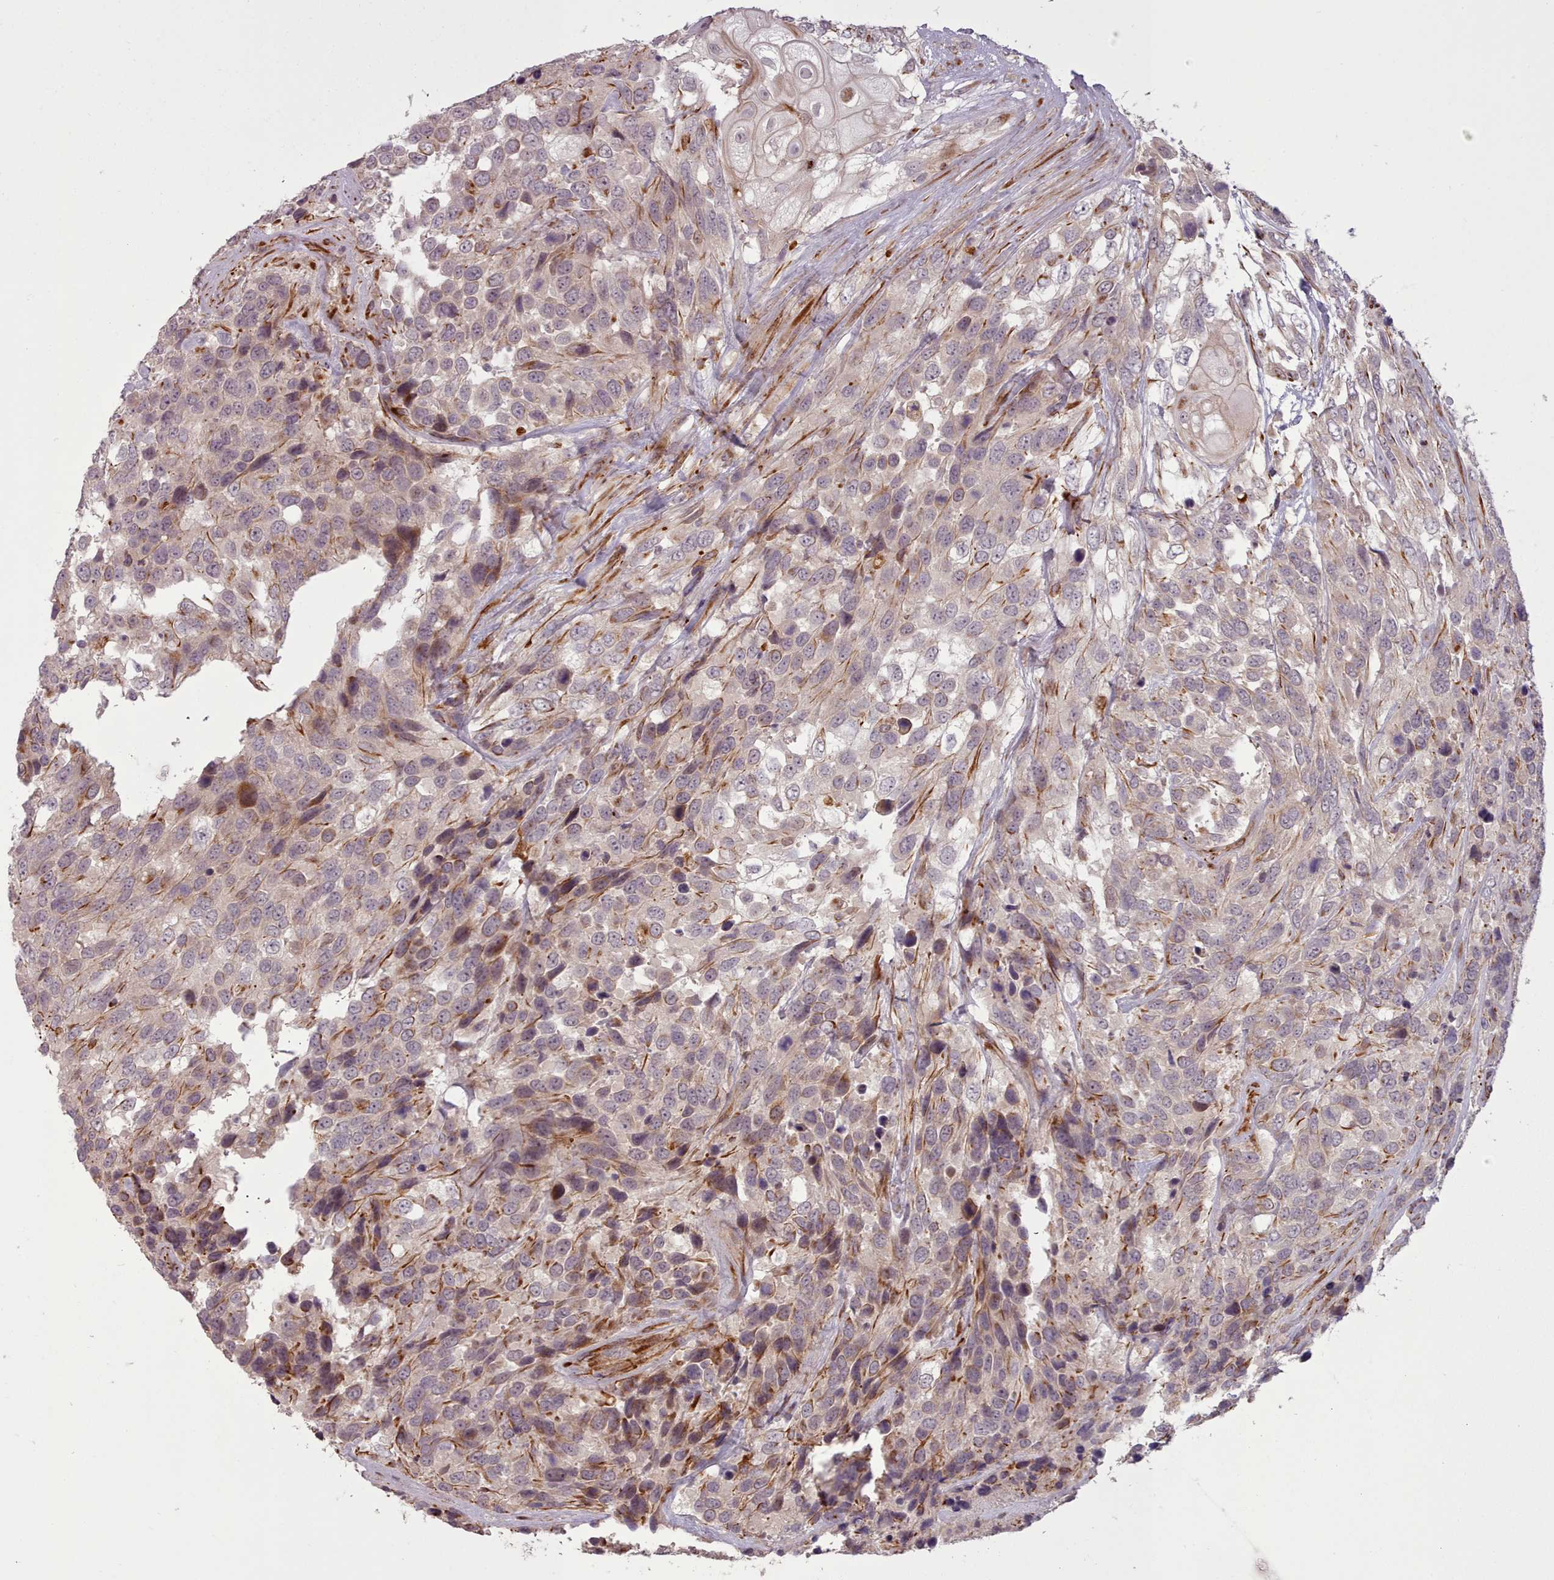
{"staining": {"intensity": "negative", "quantity": "none", "location": "none"}, "tissue": "urothelial cancer", "cell_type": "Tumor cells", "image_type": "cancer", "snomed": [{"axis": "morphology", "description": "Urothelial carcinoma, High grade"}, {"axis": "topography", "description": "Urinary bladder"}], "caption": "Image shows no significant protein expression in tumor cells of urothelial cancer. The staining is performed using DAB (3,3'-diaminobenzidine) brown chromogen with nuclei counter-stained in using hematoxylin.", "gene": "GBGT1", "patient": {"sex": "female", "age": 70}}